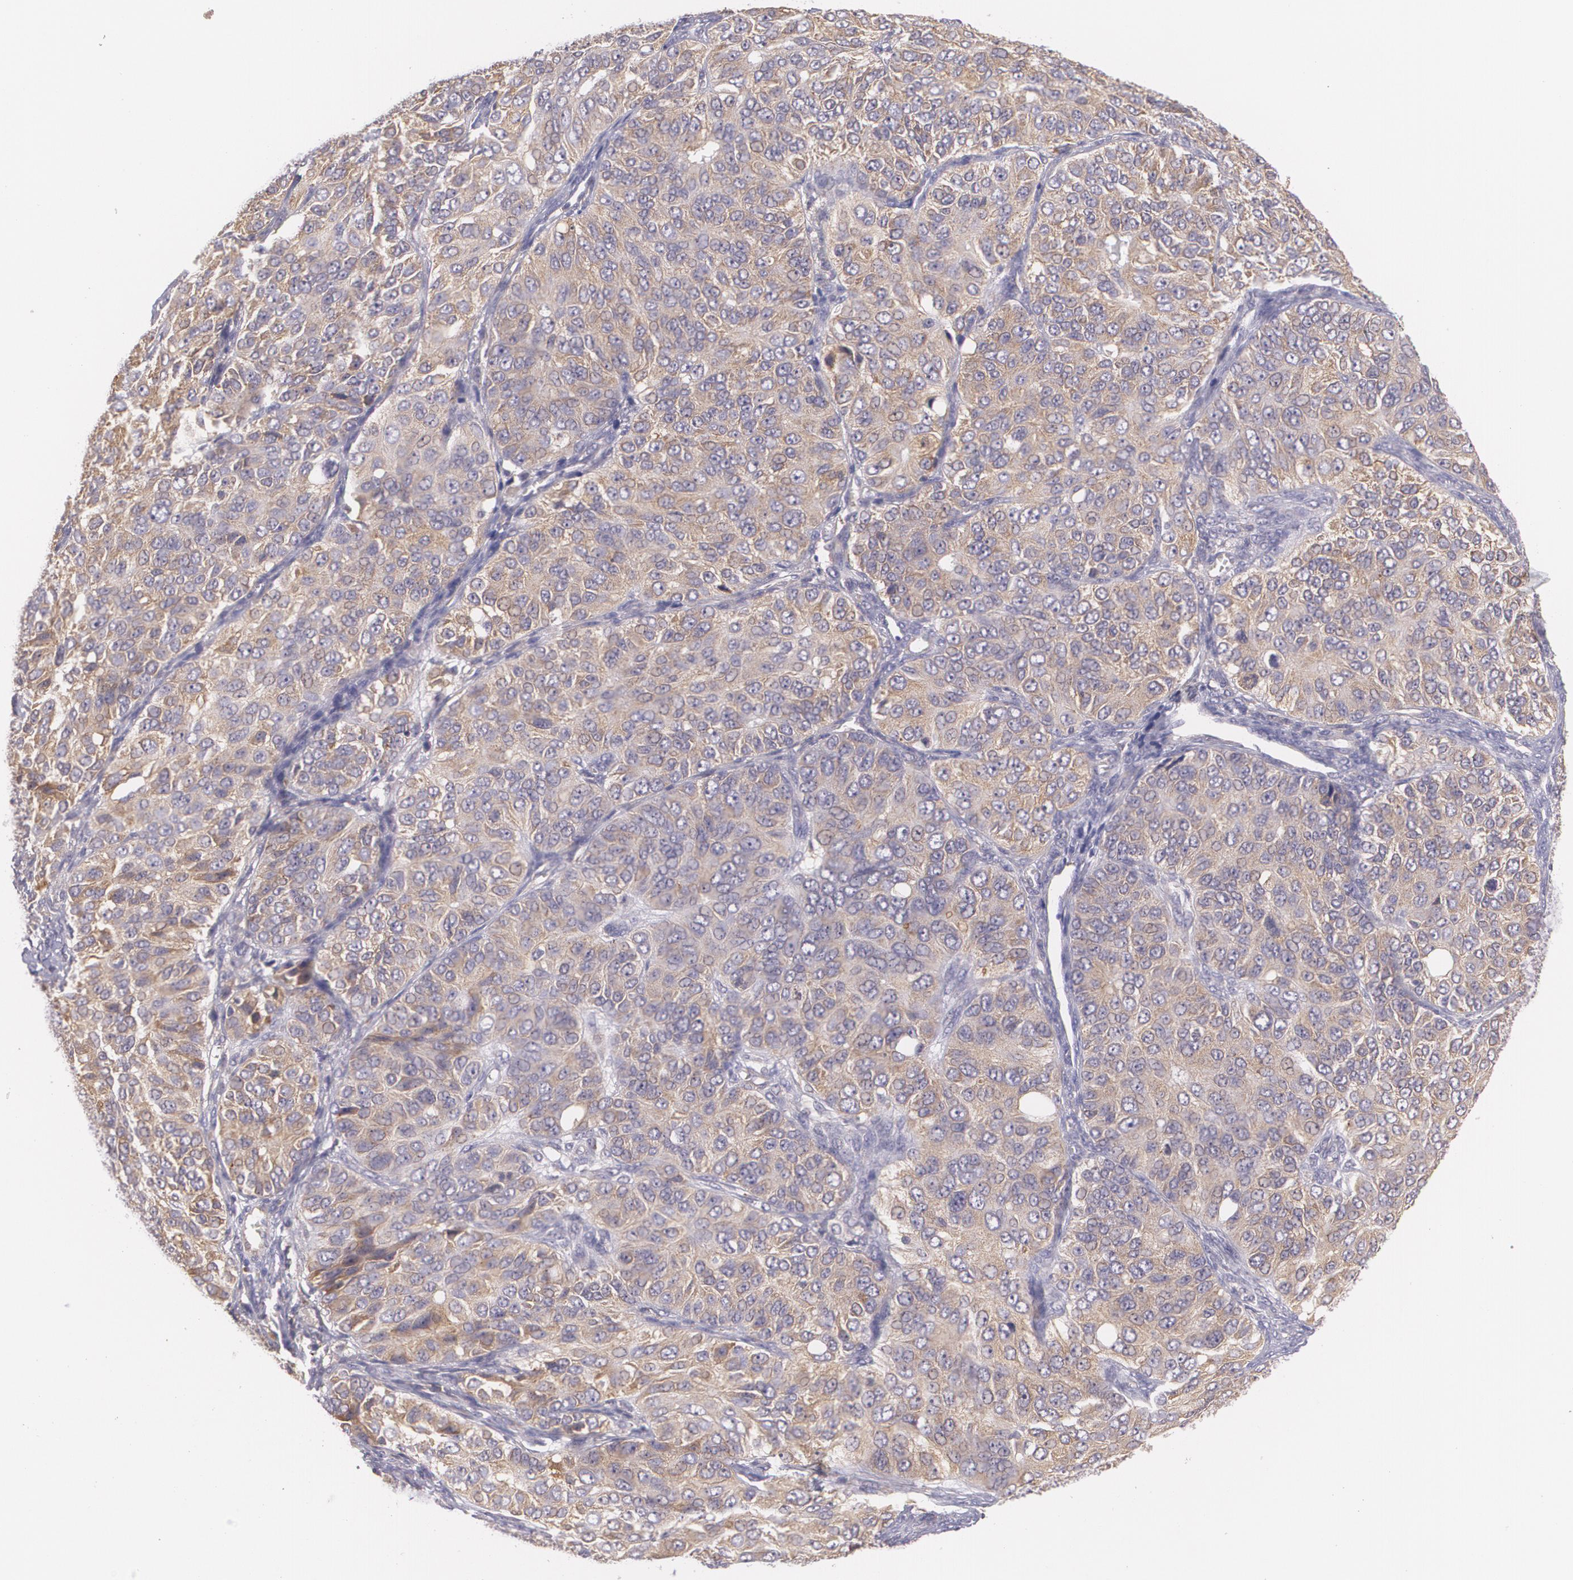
{"staining": {"intensity": "weak", "quantity": ">75%", "location": "cytoplasmic/membranous"}, "tissue": "ovarian cancer", "cell_type": "Tumor cells", "image_type": "cancer", "snomed": [{"axis": "morphology", "description": "Carcinoma, endometroid"}, {"axis": "topography", "description": "Ovary"}], "caption": "A photomicrograph of ovarian cancer (endometroid carcinoma) stained for a protein shows weak cytoplasmic/membranous brown staining in tumor cells.", "gene": "CCL17", "patient": {"sex": "female", "age": 51}}